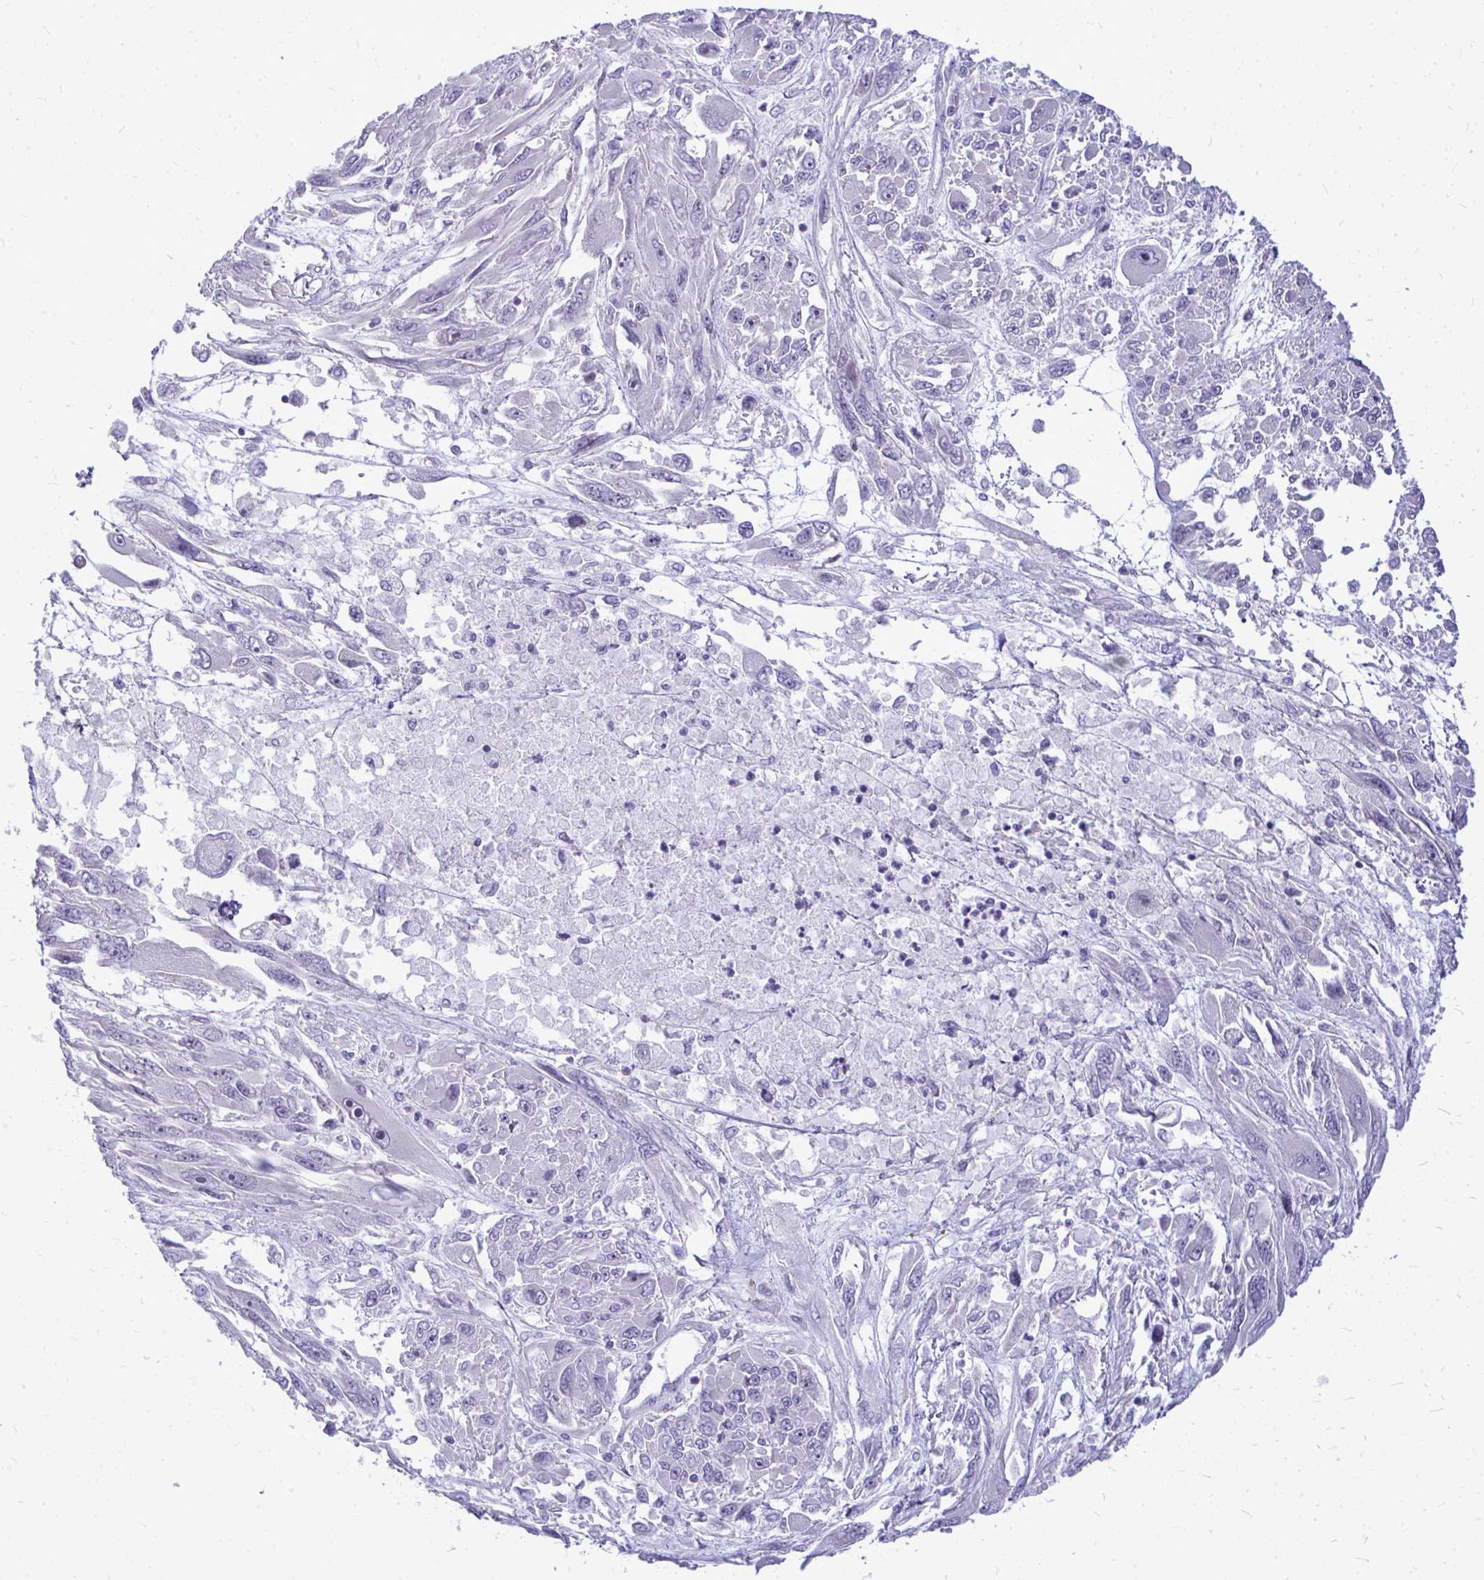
{"staining": {"intensity": "negative", "quantity": "none", "location": "none"}, "tissue": "melanoma", "cell_type": "Tumor cells", "image_type": "cancer", "snomed": [{"axis": "morphology", "description": "Malignant melanoma, NOS"}, {"axis": "topography", "description": "Skin"}], "caption": "Melanoma was stained to show a protein in brown. There is no significant staining in tumor cells.", "gene": "ZSCAN25", "patient": {"sex": "female", "age": 91}}